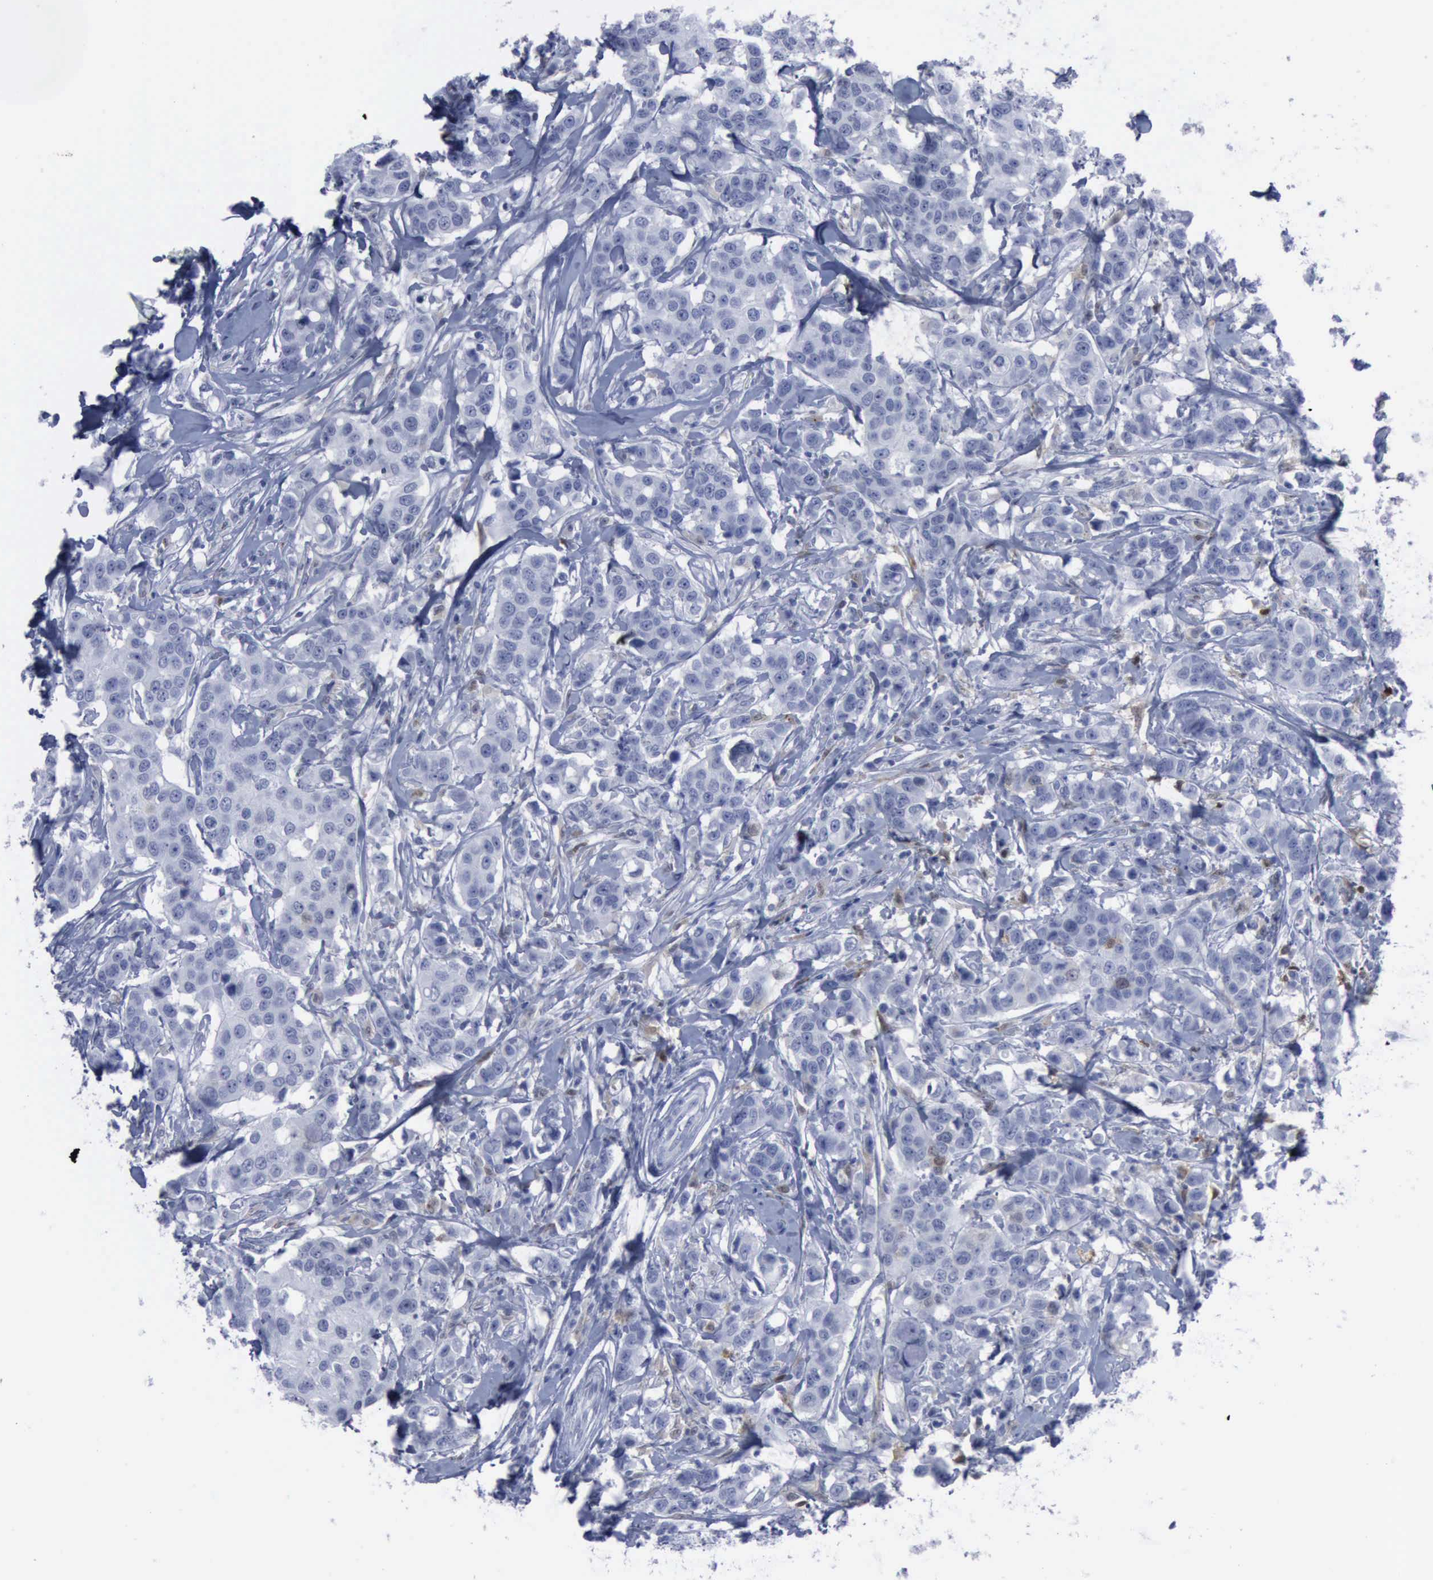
{"staining": {"intensity": "negative", "quantity": "none", "location": "none"}, "tissue": "breast cancer", "cell_type": "Tumor cells", "image_type": "cancer", "snomed": [{"axis": "morphology", "description": "Duct carcinoma"}, {"axis": "topography", "description": "Breast"}], "caption": "Tumor cells are negative for protein expression in human breast intraductal carcinoma.", "gene": "CSTA", "patient": {"sex": "female", "age": 27}}